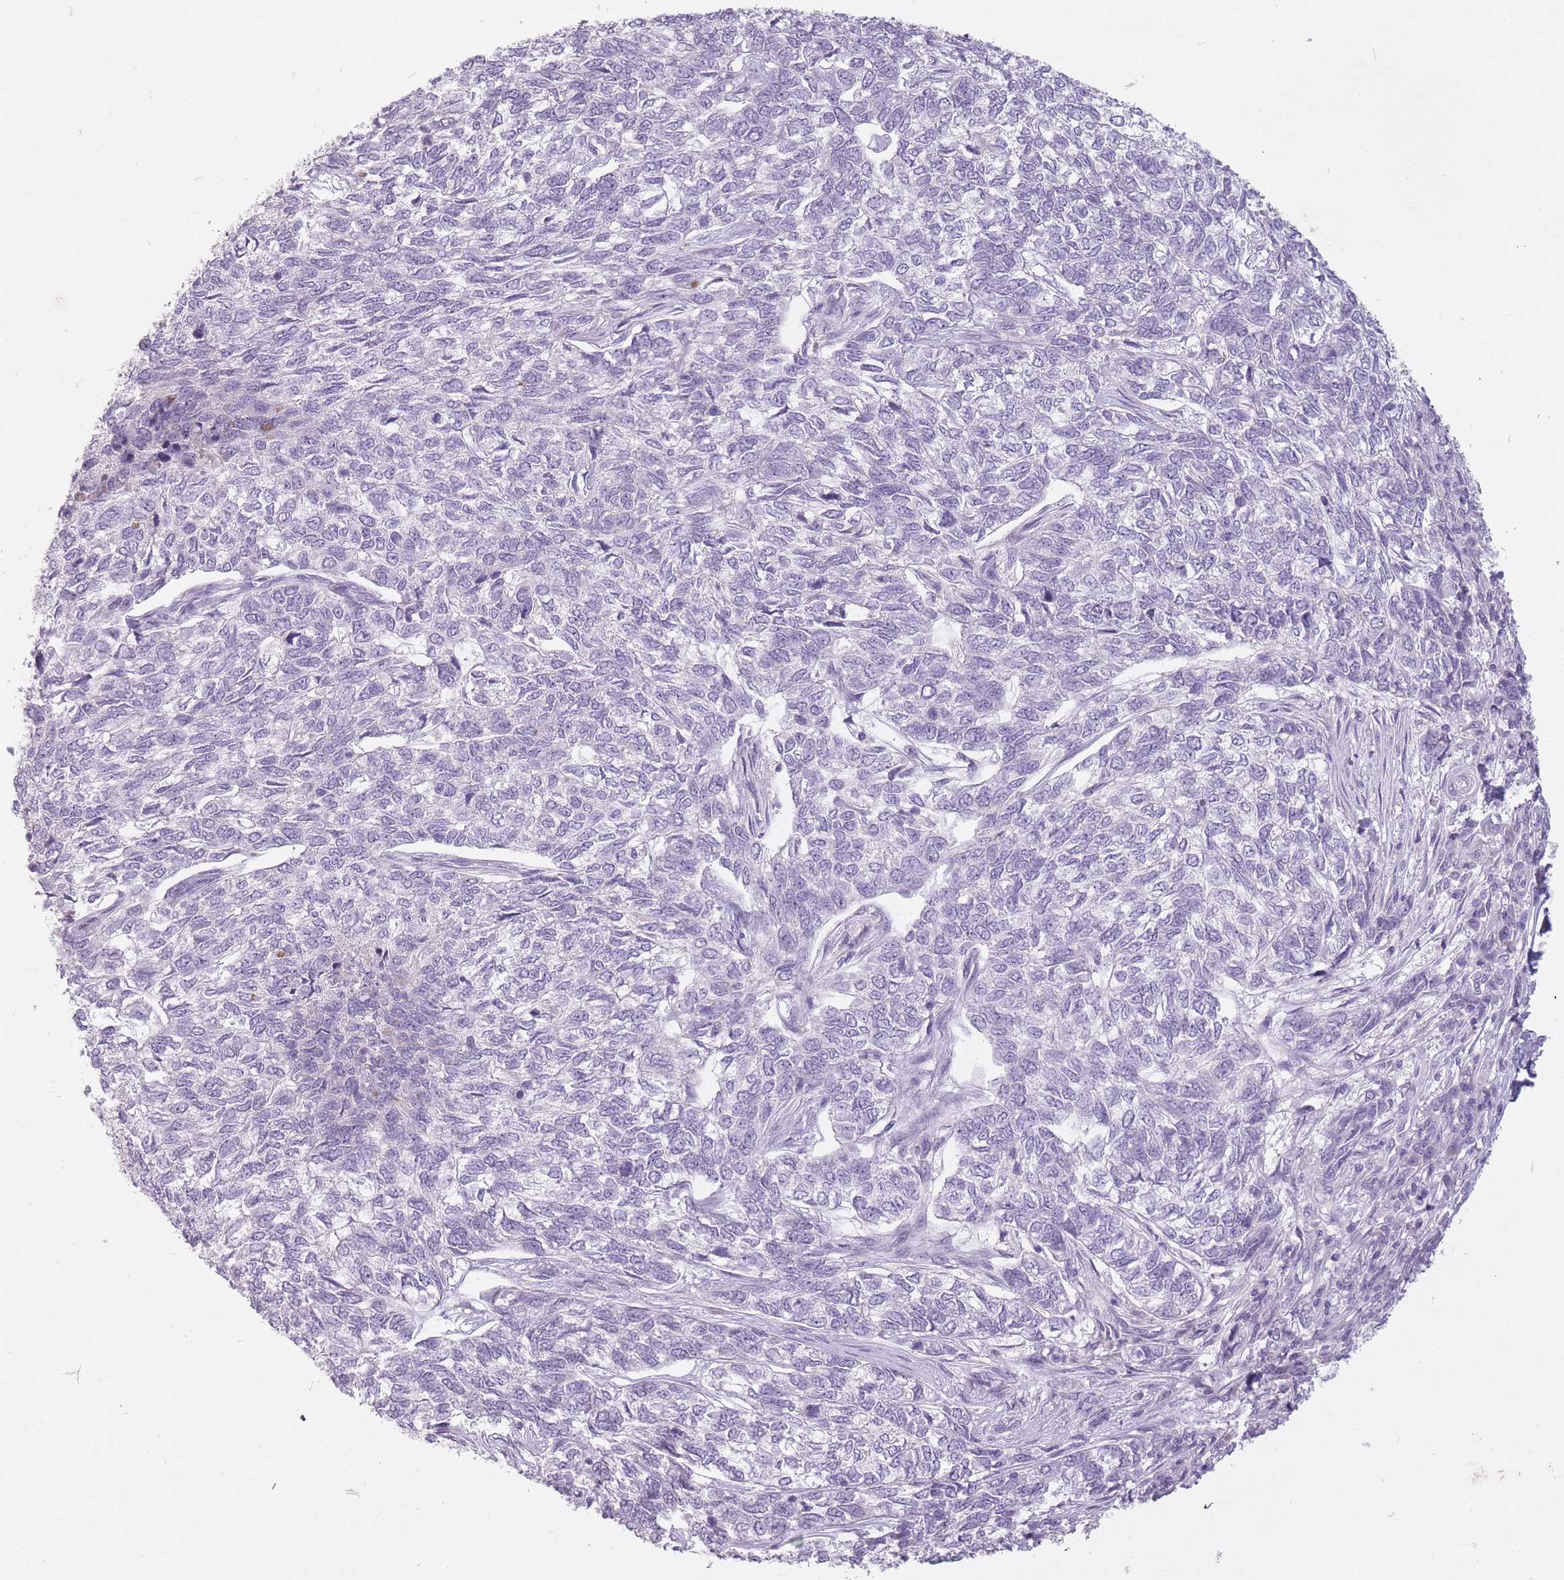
{"staining": {"intensity": "negative", "quantity": "none", "location": "none"}, "tissue": "skin cancer", "cell_type": "Tumor cells", "image_type": "cancer", "snomed": [{"axis": "morphology", "description": "Basal cell carcinoma"}, {"axis": "topography", "description": "Skin"}], "caption": "IHC micrograph of neoplastic tissue: skin cancer (basal cell carcinoma) stained with DAB demonstrates no significant protein staining in tumor cells. (Immunohistochemistry, brightfield microscopy, high magnification).", "gene": "FAM43B", "patient": {"sex": "female", "age": 65}}